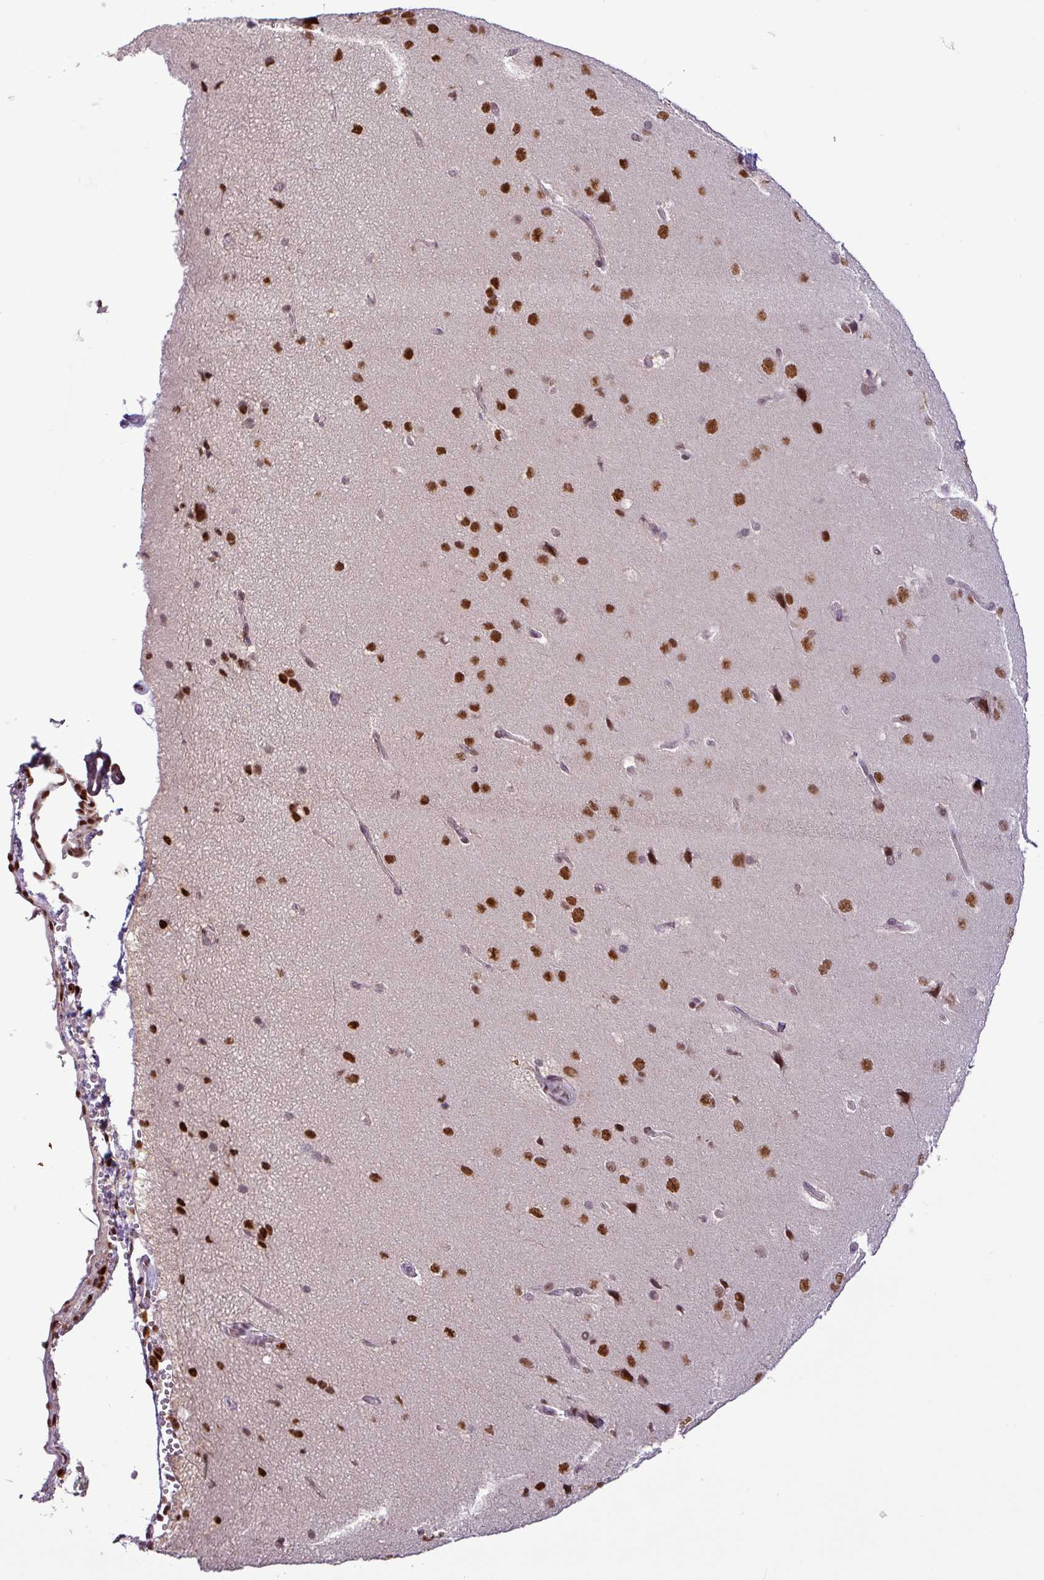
{"staining": {"intensity": "moderate", "quantity": ">75%", "location": "nuclear"}, "tissue": "cerebral cortex", "cell_type": "Endothelial cells", "image_type": "normal", "snomed": [{"axis": "morphology", "description": "Normal tissue, NOS"}, {"axis": "topography", "description": "Cerebral cortex"}], "caption": "Immunohistochemical staining of normal cerebral cortex exhibits moderate nuclear protein expression in about >75% of endothelial cells. (DAB IHC, brown staining for protein, blue staining for nuclei).", "gene": "IRF2BPL", "patient": {"sex": "male", "age": 62}}